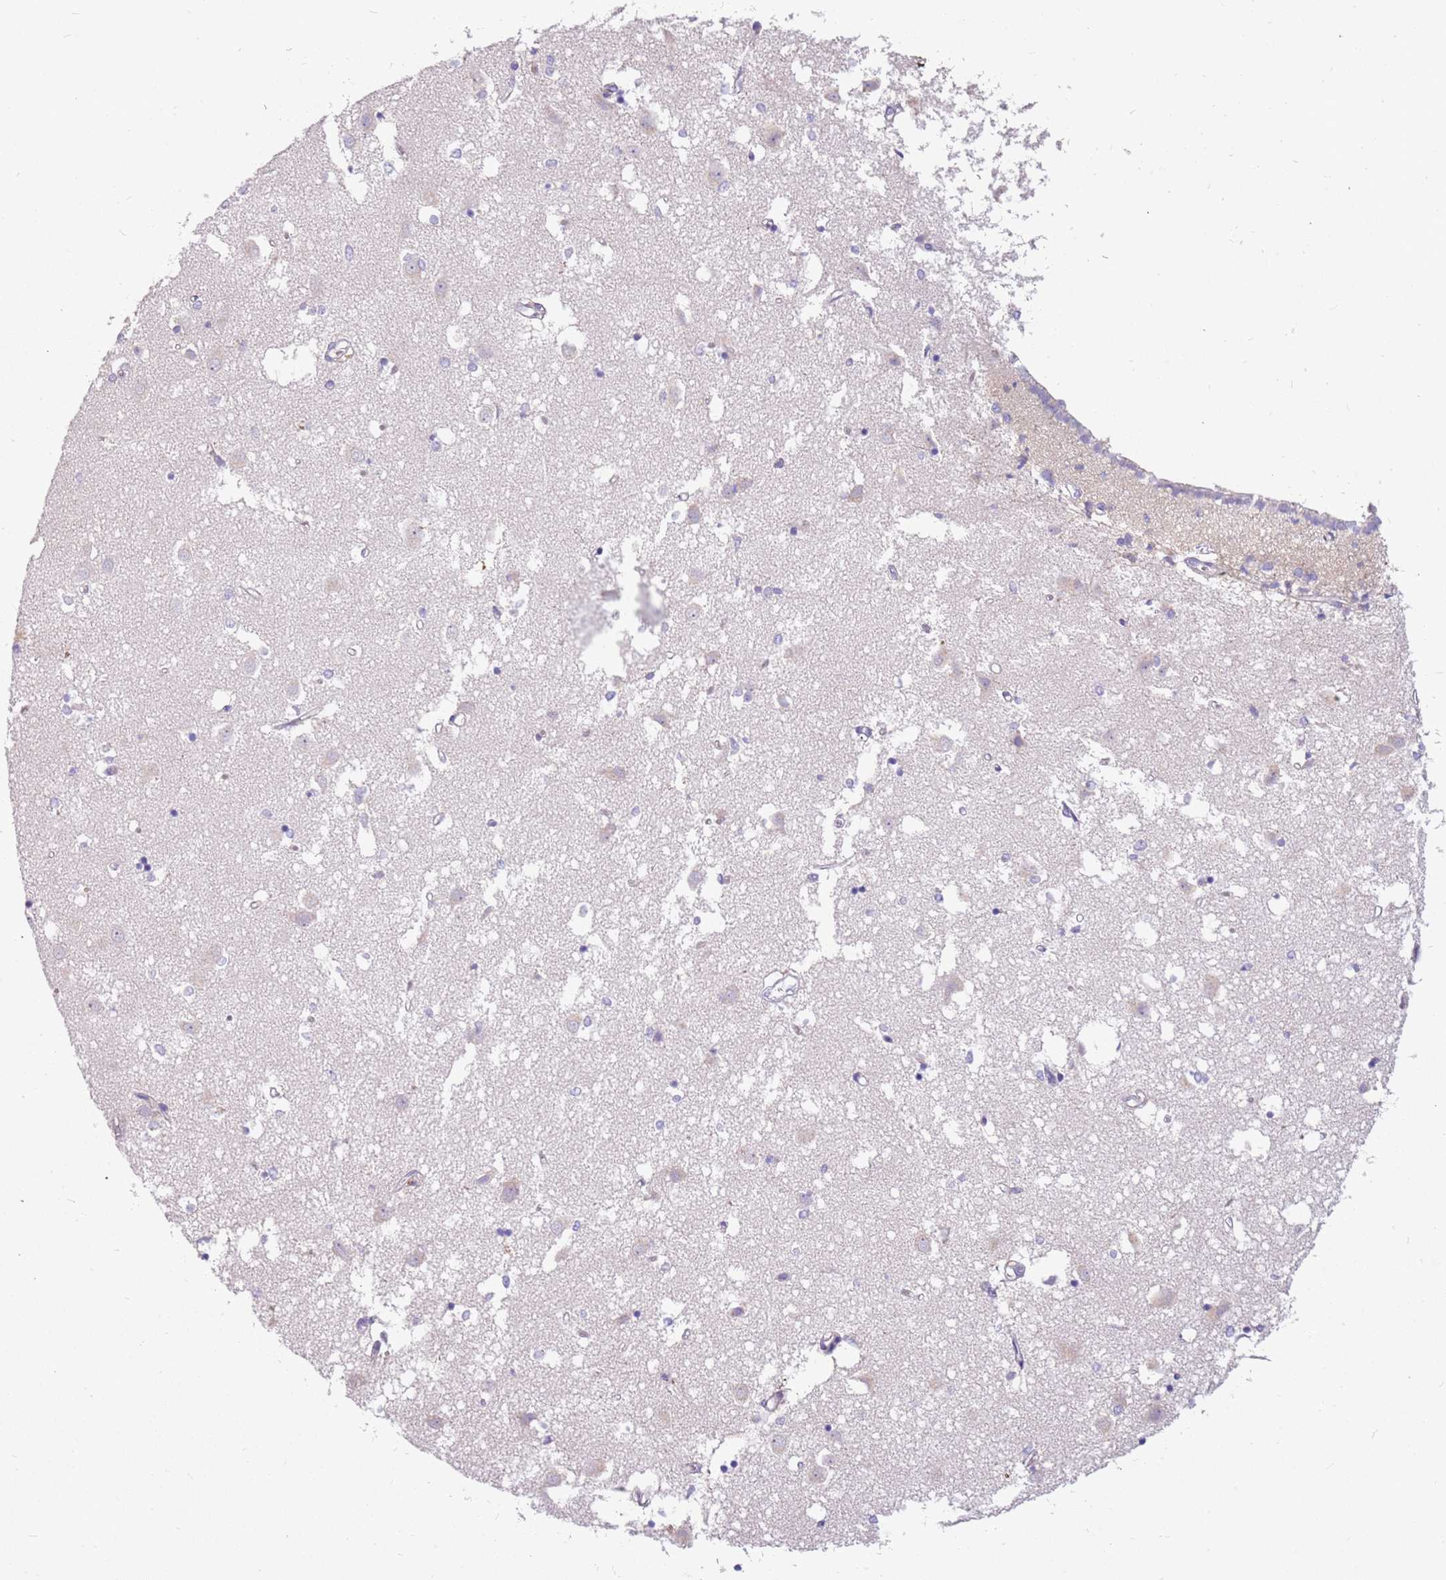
{"staining": {"intensity": "negative", "quantity": "none", "location": "none"}, "tissue": "caudate", "cell_type": "Glial cells", "image_type": "normal", "snomed": [{"axis": "morphology", "description": "Normal tissue, NOS"}, {"axis": "topography", "description": "Lateral ventricle wall"}], "caption": "High magnification brightfield microscopy of unremarkable caudate stained with DAB (3,3'-diaminobenzidine) (brown) and counterstained with hematoxylin (blue): glial cells show no significant positivity.", "gene": "RHCG", "patient": {"sex": "male", "age": 70}}